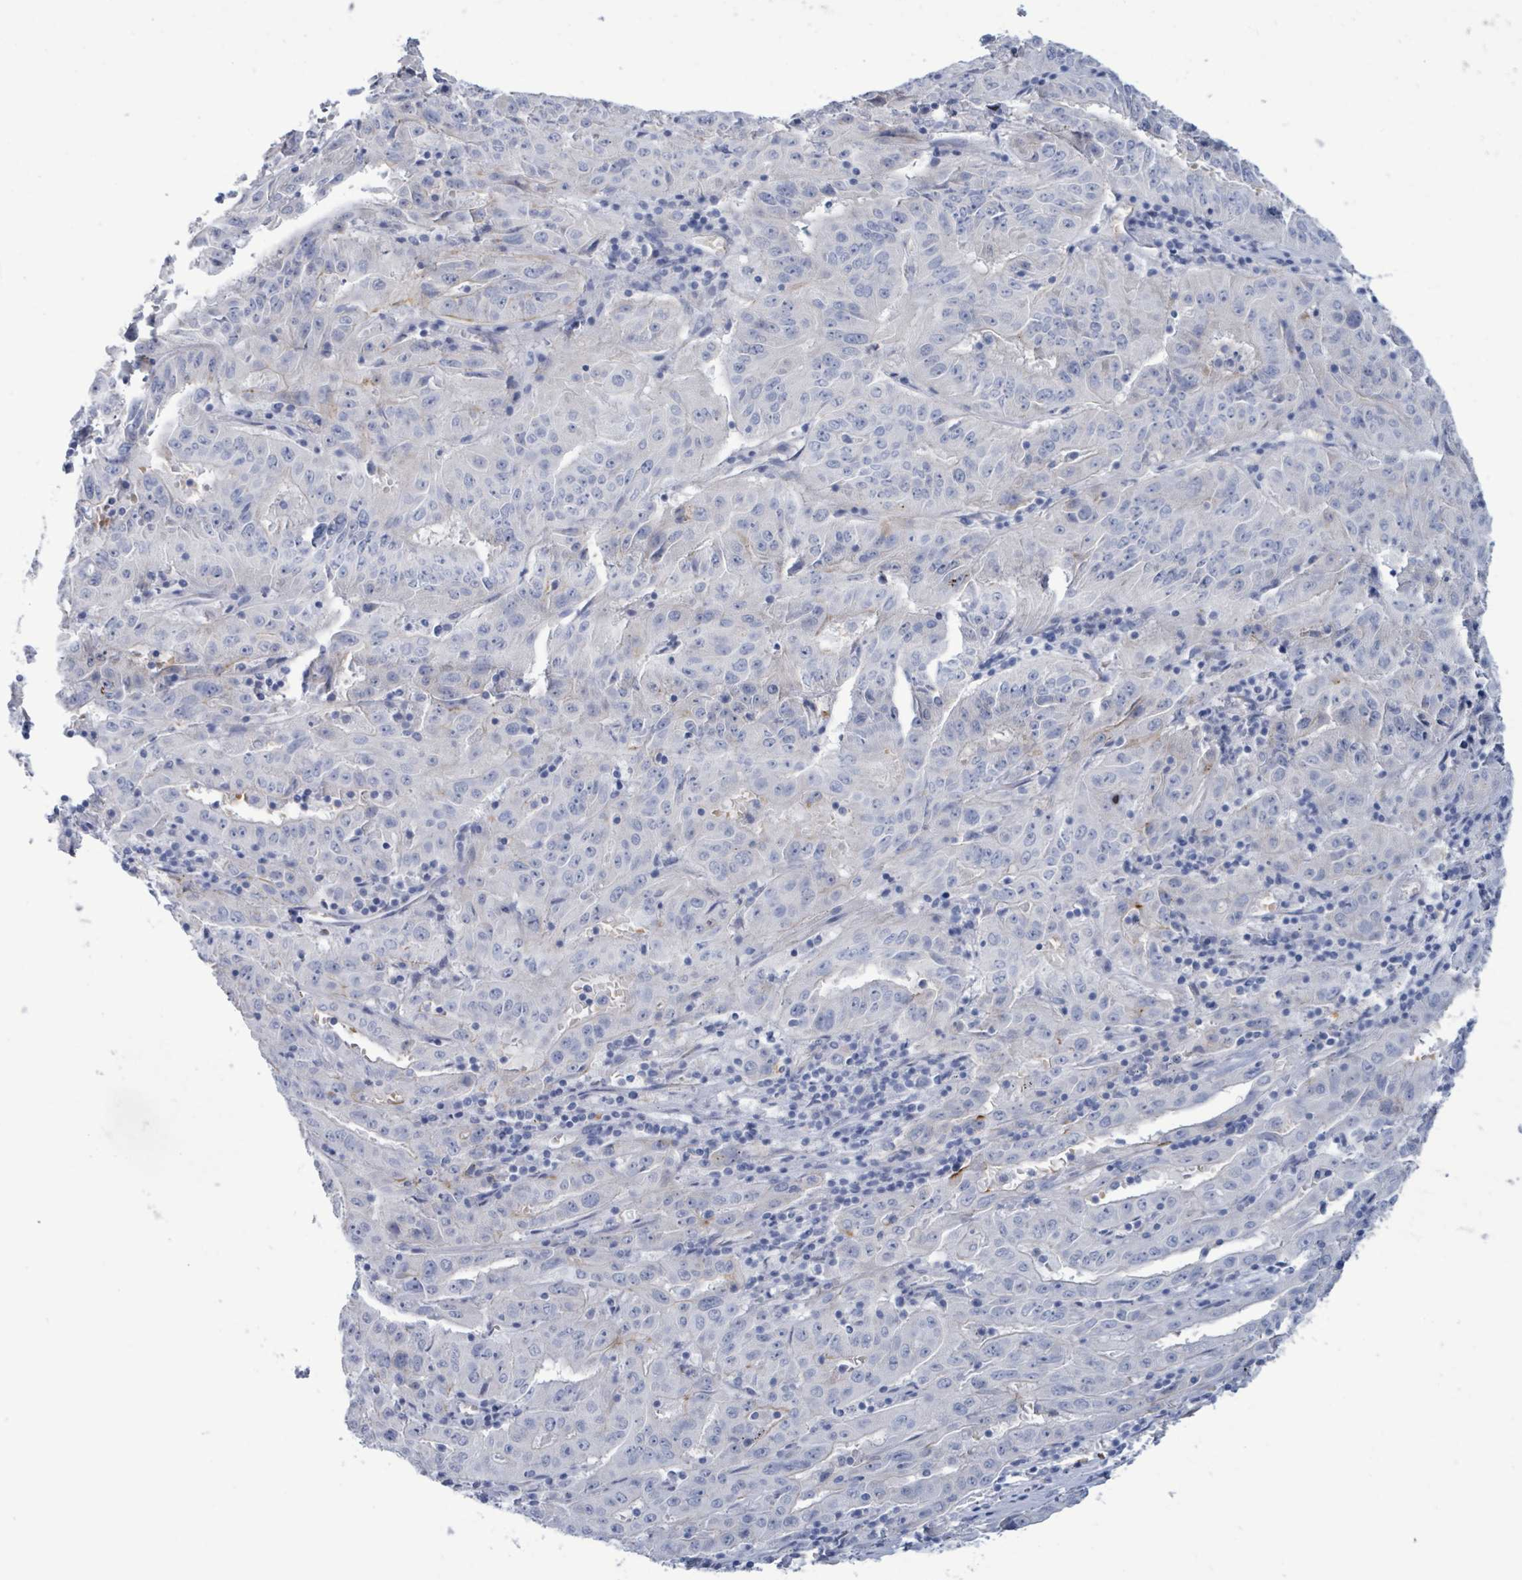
{"staining": {"intensity": "negative", "quantity": "none", "location": "none"}, "tissue": "pancreatic cancer", "cell_type": "Tumor cells", "image_type": "cancer", "snomed": [{"axis": "morphology", "description": "Adenocarcinoma, NOS"}, {"axis": "topography", "description": "Pancreas"}], "caption": "Photomicrograph shows no significant protein expression in tumor cells of adenocarcinoma (pancreatic). (DAB IHC visualized using brightfield microscopy, high magnification).", "gene": "PKLR", "patient": {"sex": "male", "age": 63}}